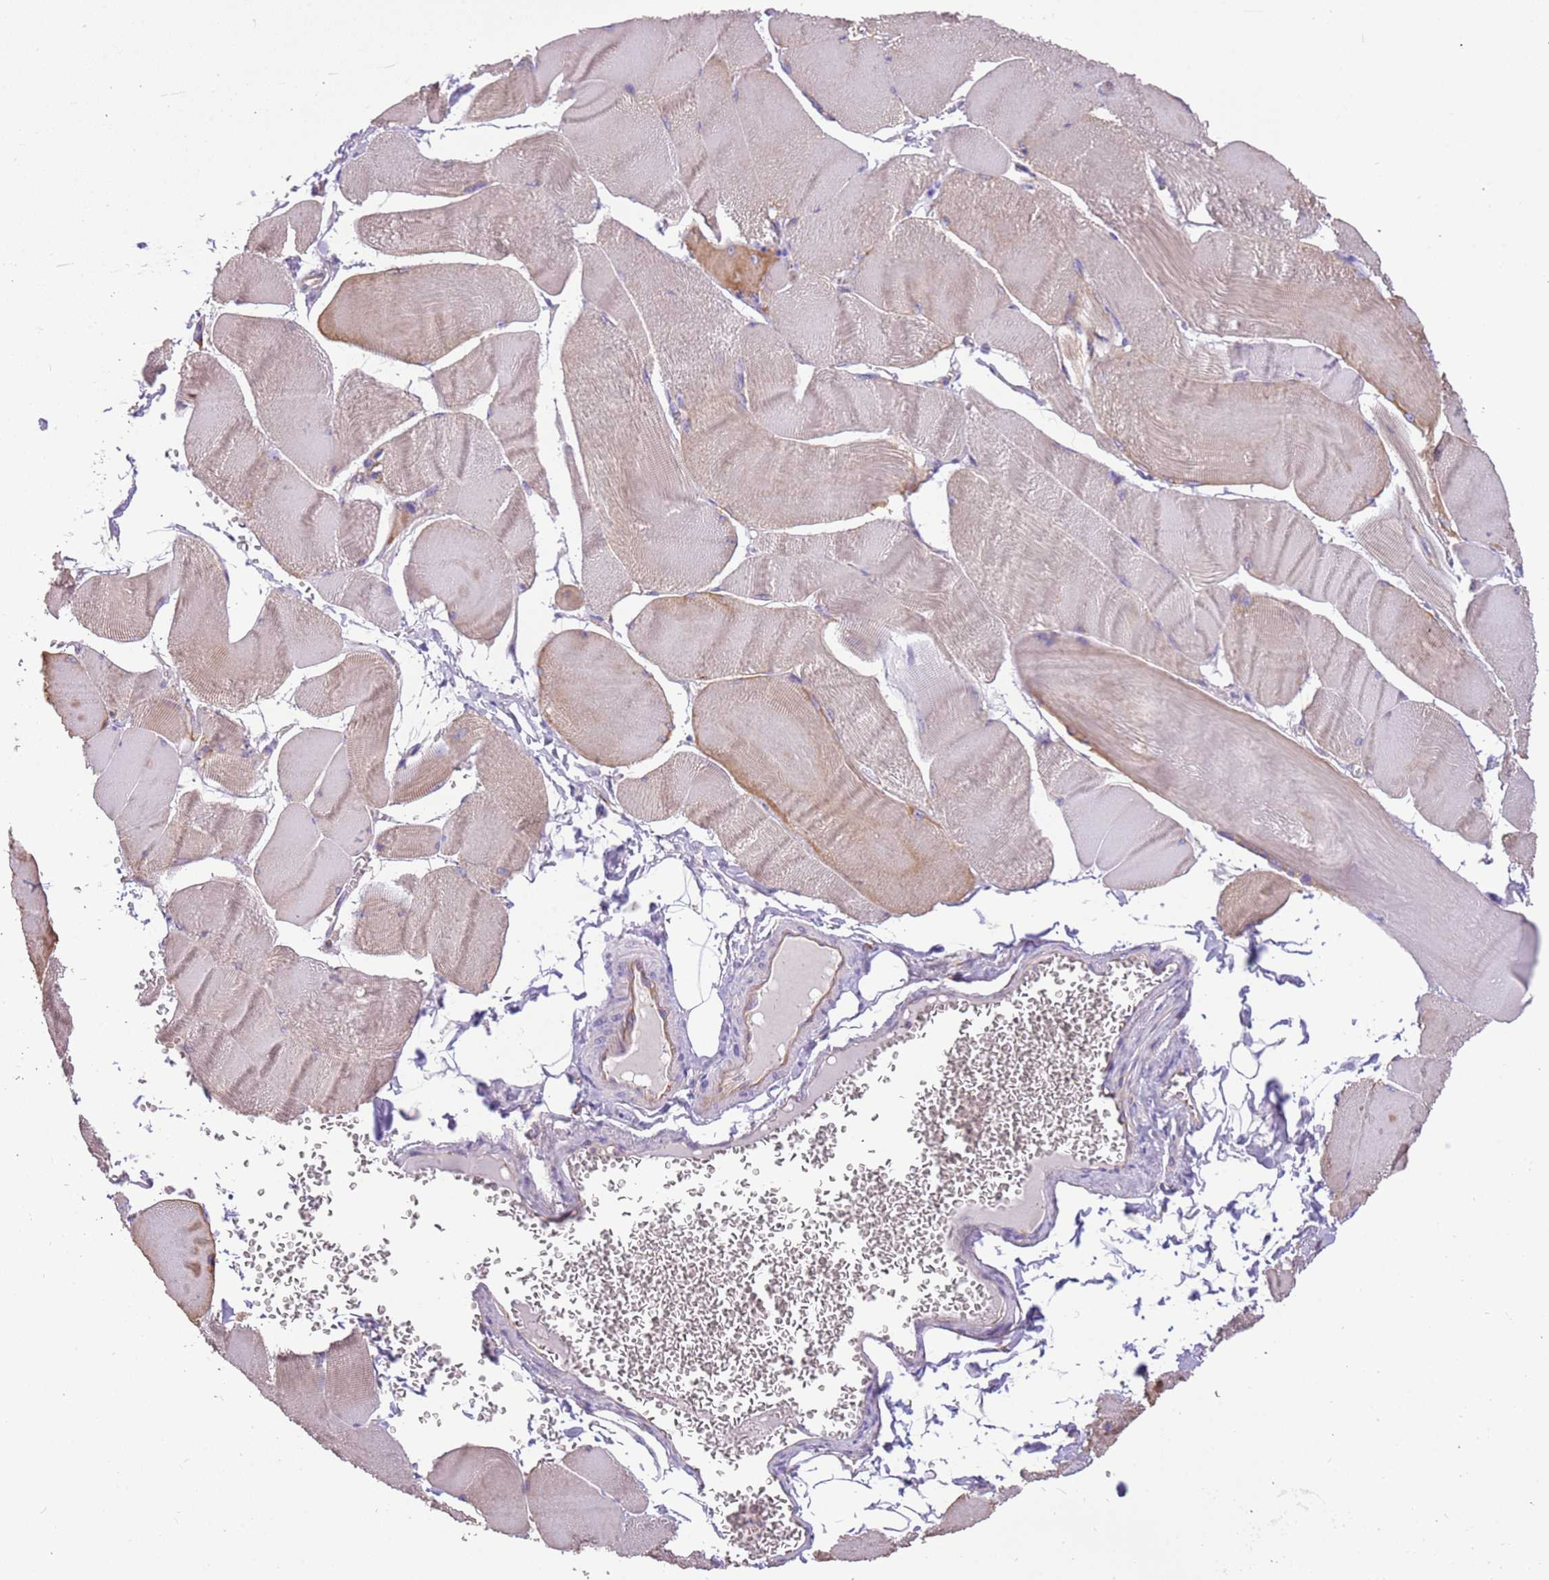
{"staining": {"intensity": "weak", "quantity": "25%-75%", "location": "cytoplasmic/membranous"}, "tissue": "skeletal muscle", "cell_type": "Myocytes", "image_type": "normal", "snomed": [{"axis": "morphology", "description": "Normal tissue, NOS"}, {"axis": "morphology", "description": "Basal cell carcinoma"}, {"axis": "topography", "description": "Skeletal muscle"}], "caption": "Normal skeletal muscle demonstrates weak cytoplasmic/membranous staining in approximately 25%-75% of myocytes.", "gene": "NAALADL1", "patient": {"sex": "female", "age": 64}}